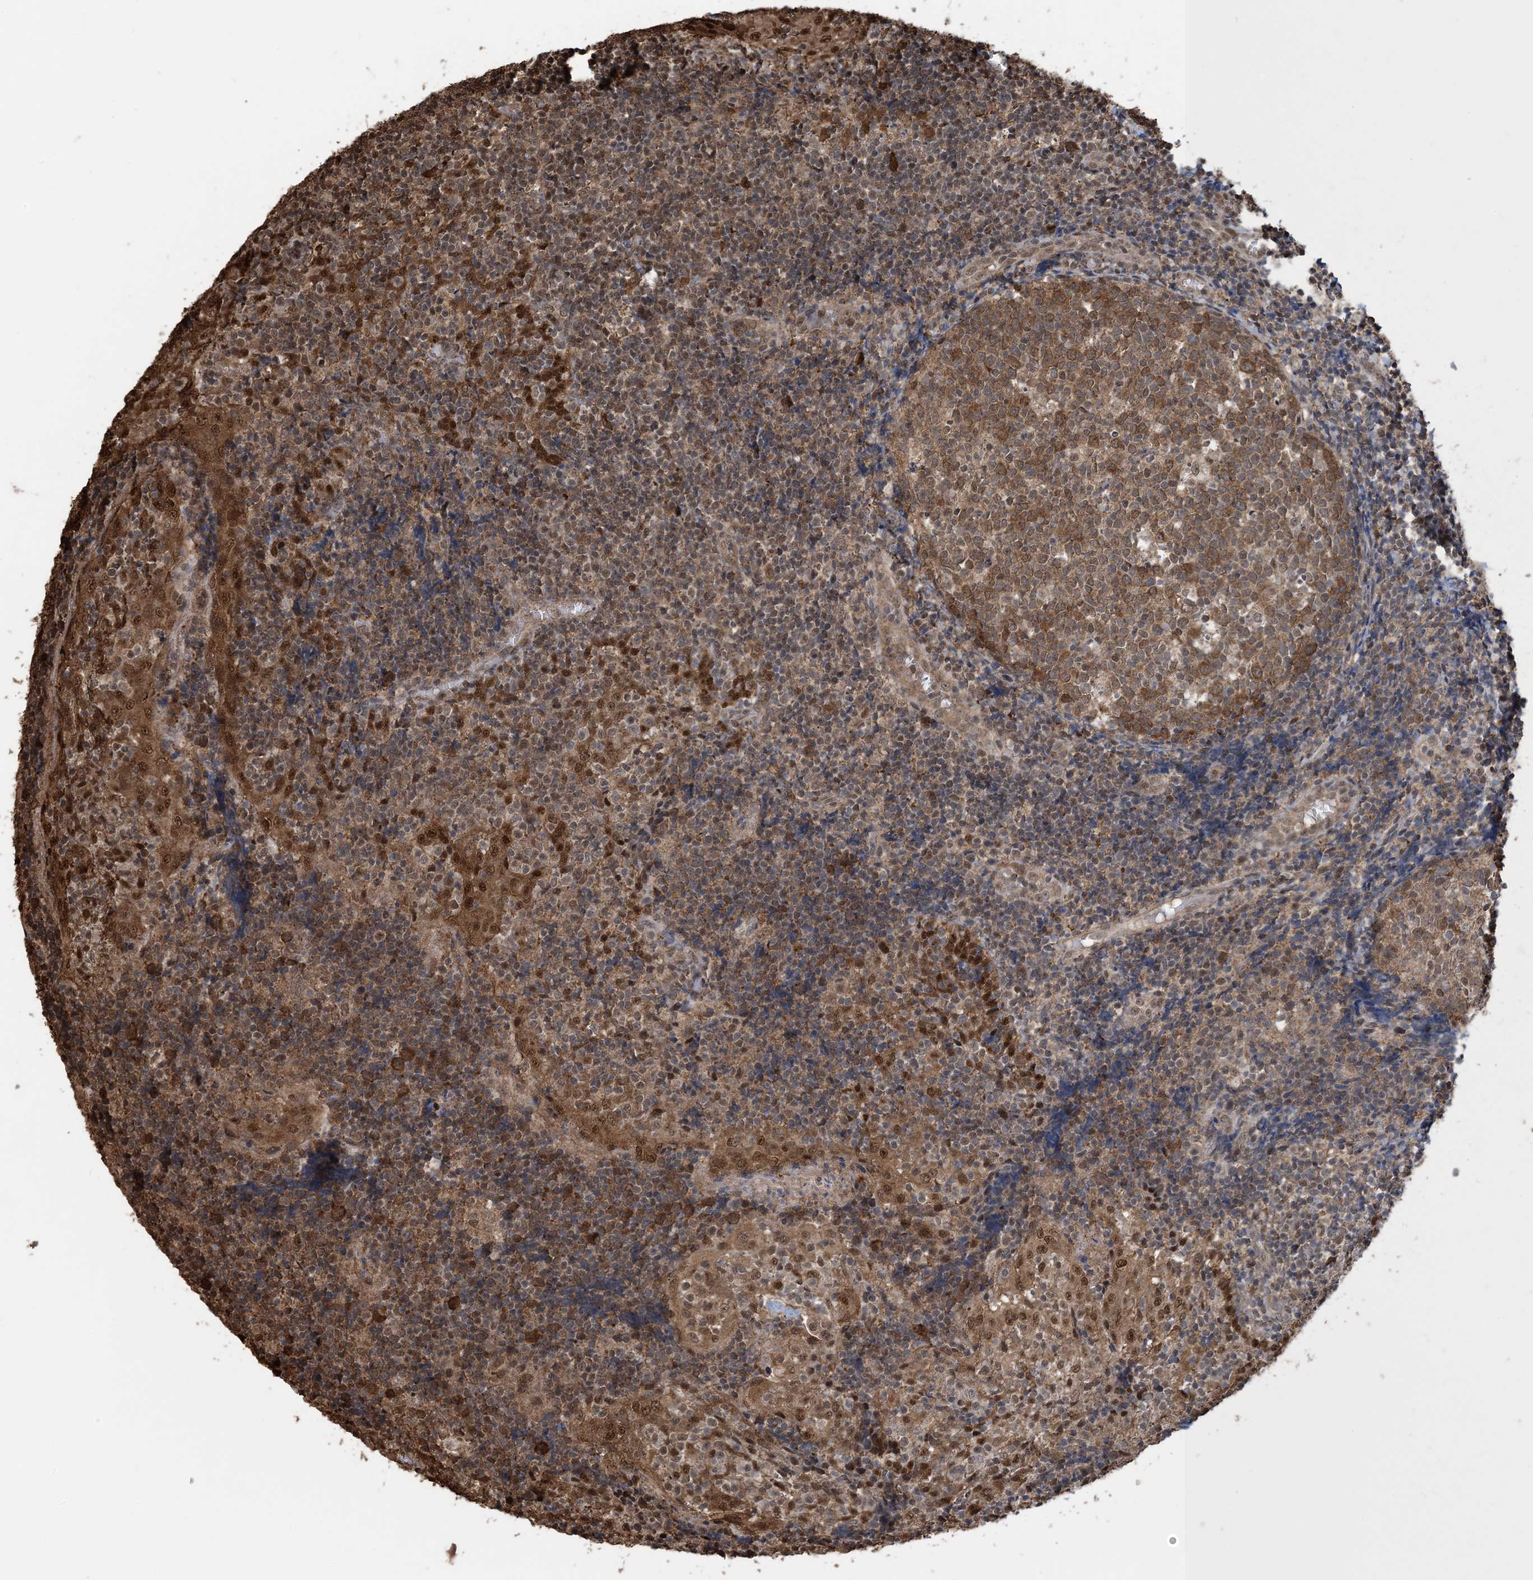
{"staining": {"intensity": "moderate", "quantity": ">75%", "location": "cytoplasmic/membranous"}, "tissue": "tonsil", "cell_type": "Germinal center cells", "image_type": "normal", "snomed": [{"axis": "morphology", "description": "Normal tissue, NOS"}, {"axis": "topography", "description": "Tonsil"}], "caption": "High-magnification brightfield microscopy of benign tonsil stained with DAB (brown) and counterstained with hematoxylin (blue). germinal center cells exhibit moderate cytoplasmic/membranous staining is present in approximately>75% of cells.", "gene": "HSPA1A", "patient": {"sex": "female", "age": 19}}